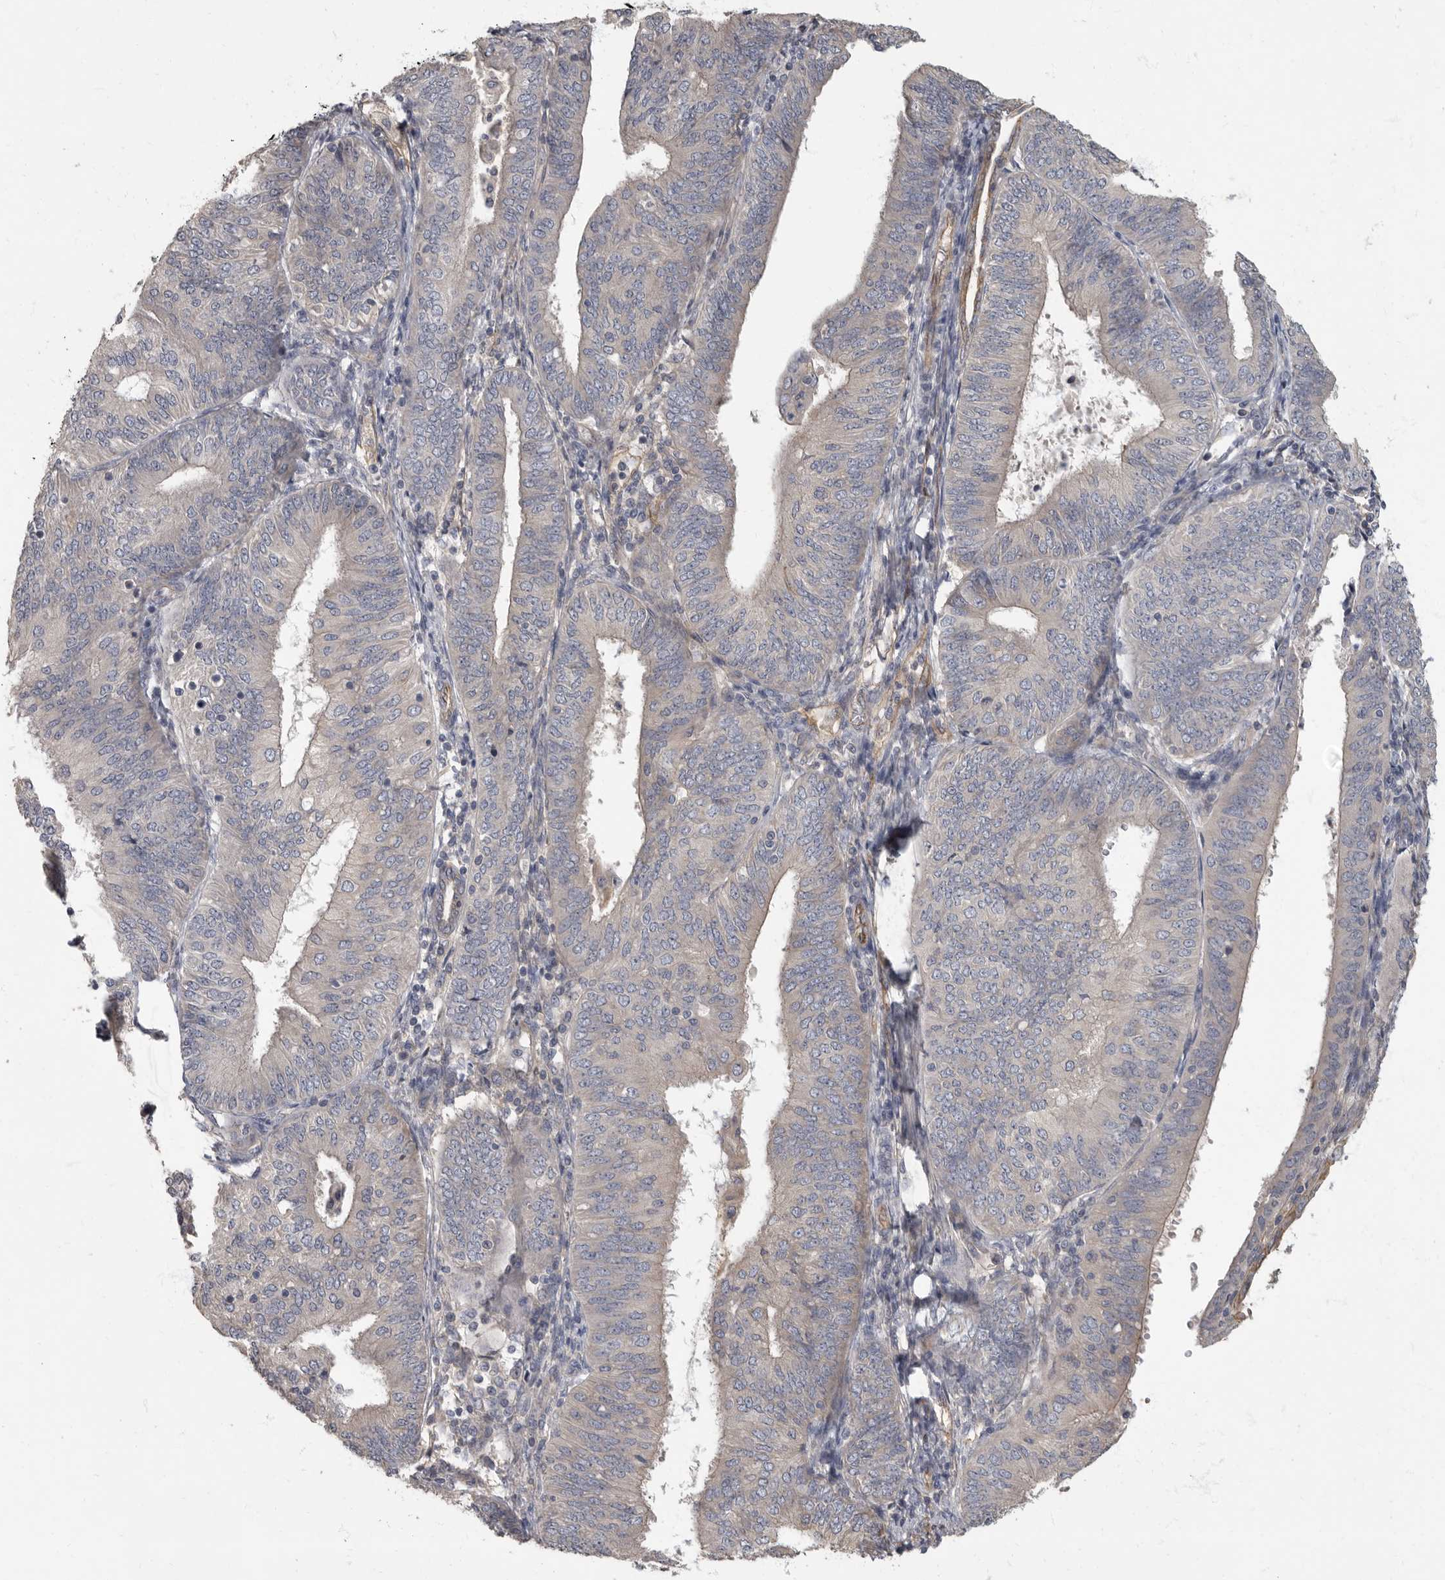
{"staining": {"intensity": "weak", "quantity": "<25%", "location": "cytoplasmic/membranous"}, "tissue": "endometrial cancer", "cell_type": "Tumor cells", "image_type": "cancer", "snomed": [{"axis": "morphology", "description": "Adenocarcinoma, NOS"}, {"axis": "topography", "description": "Endometrium"}], "caption": "Immunohistochemical staining of endometrial cancer demonstrates no significant positivity in tumor cells.", "gene": "PDK1", "patient": {"sex": "female", "age": 58}}